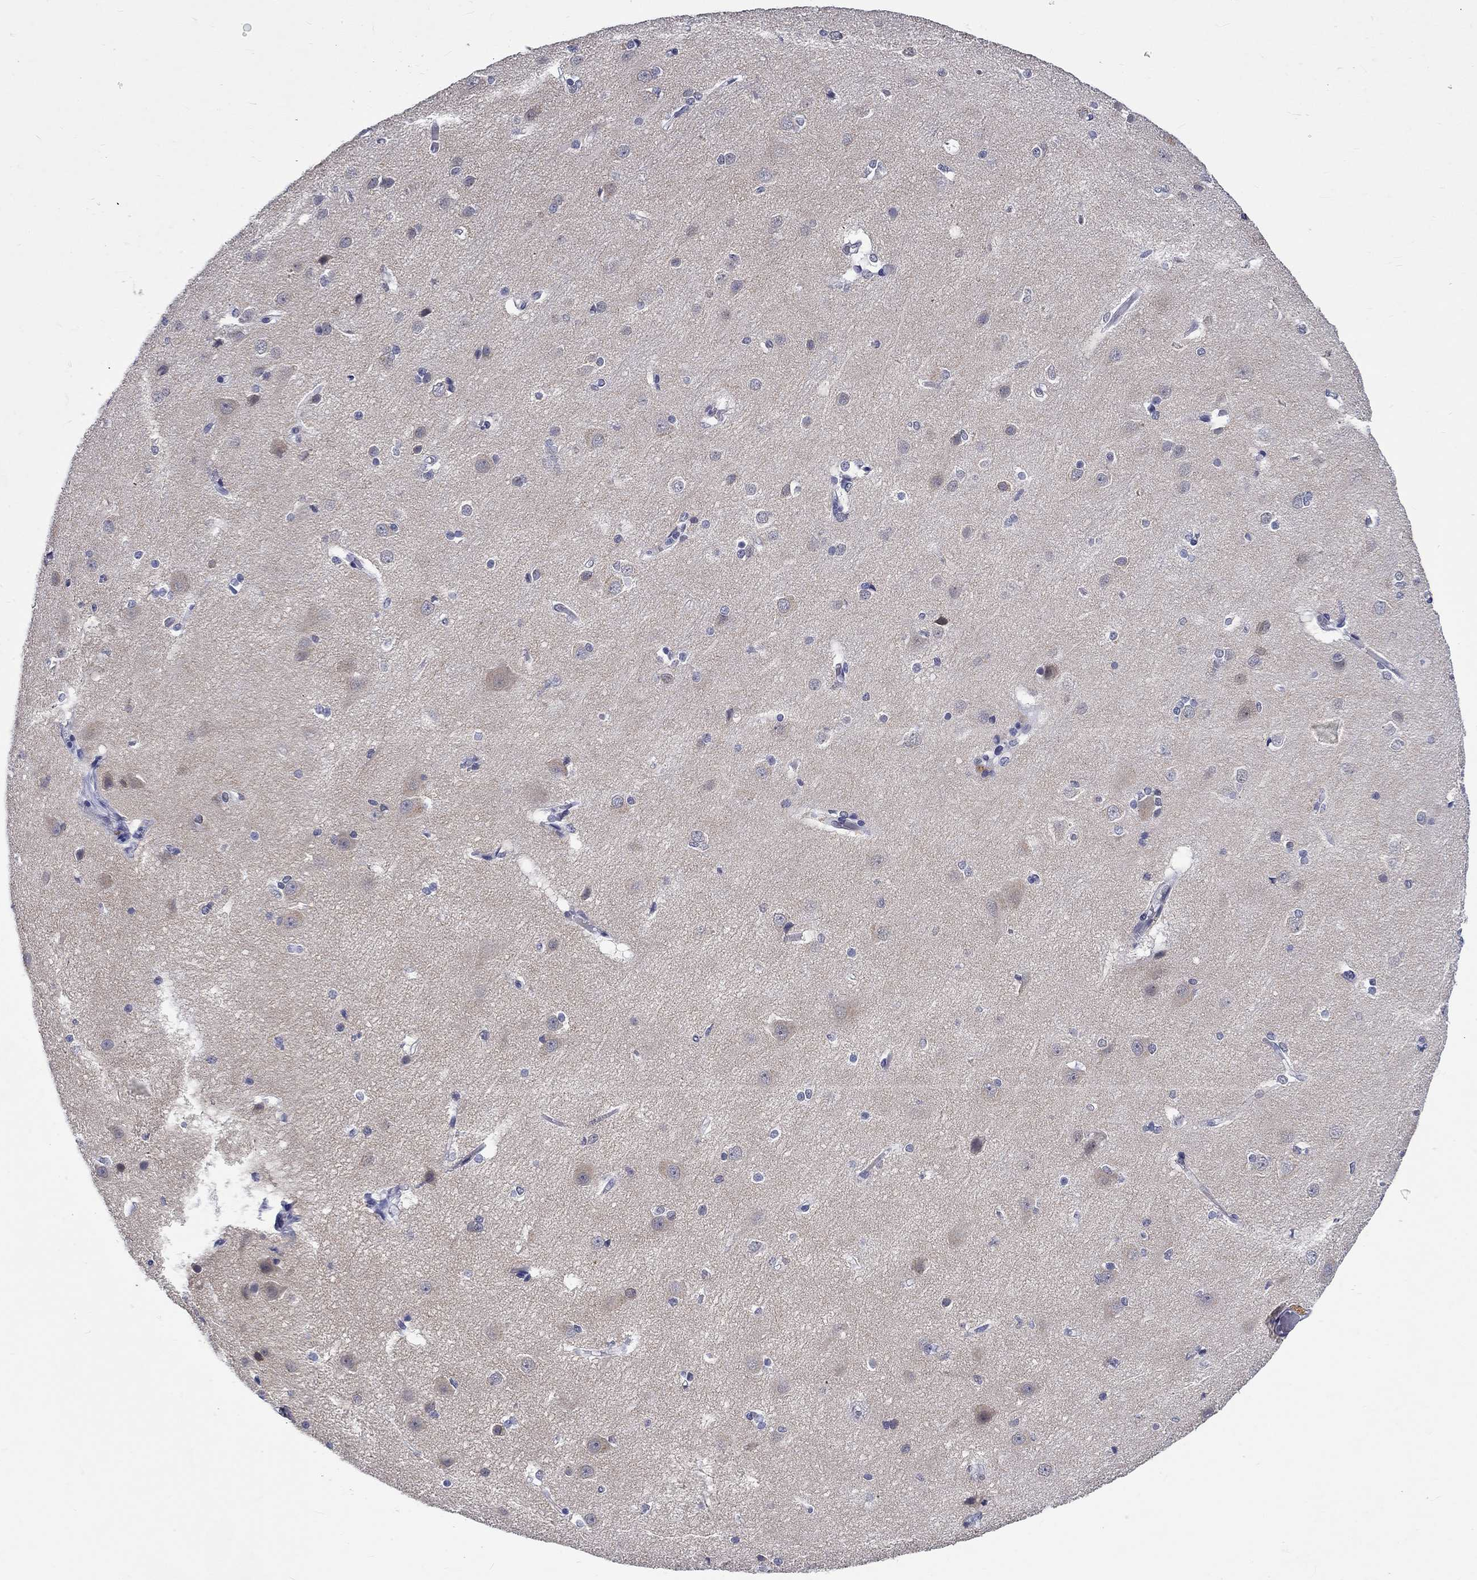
{"staining": {"intensity": "negative", "quantity": "none", "location": "none"}, "tissue": "cerebral cortex", "cell_type": "Endothelial cells", "image_type": "normal", "snomed": [{"axis": "morphology", "description": "Normal tissue, NOS"}, {"axis": "topography", "description": "Cerebral cortex"}], "caption": "A high-resolution image shows immunohistochemistry staining of benign cerebral cortex, which reveals no significant expression in endothelial cells.", "gene": "GRIN1", "patient": {"sex": "male", "age": 37}}